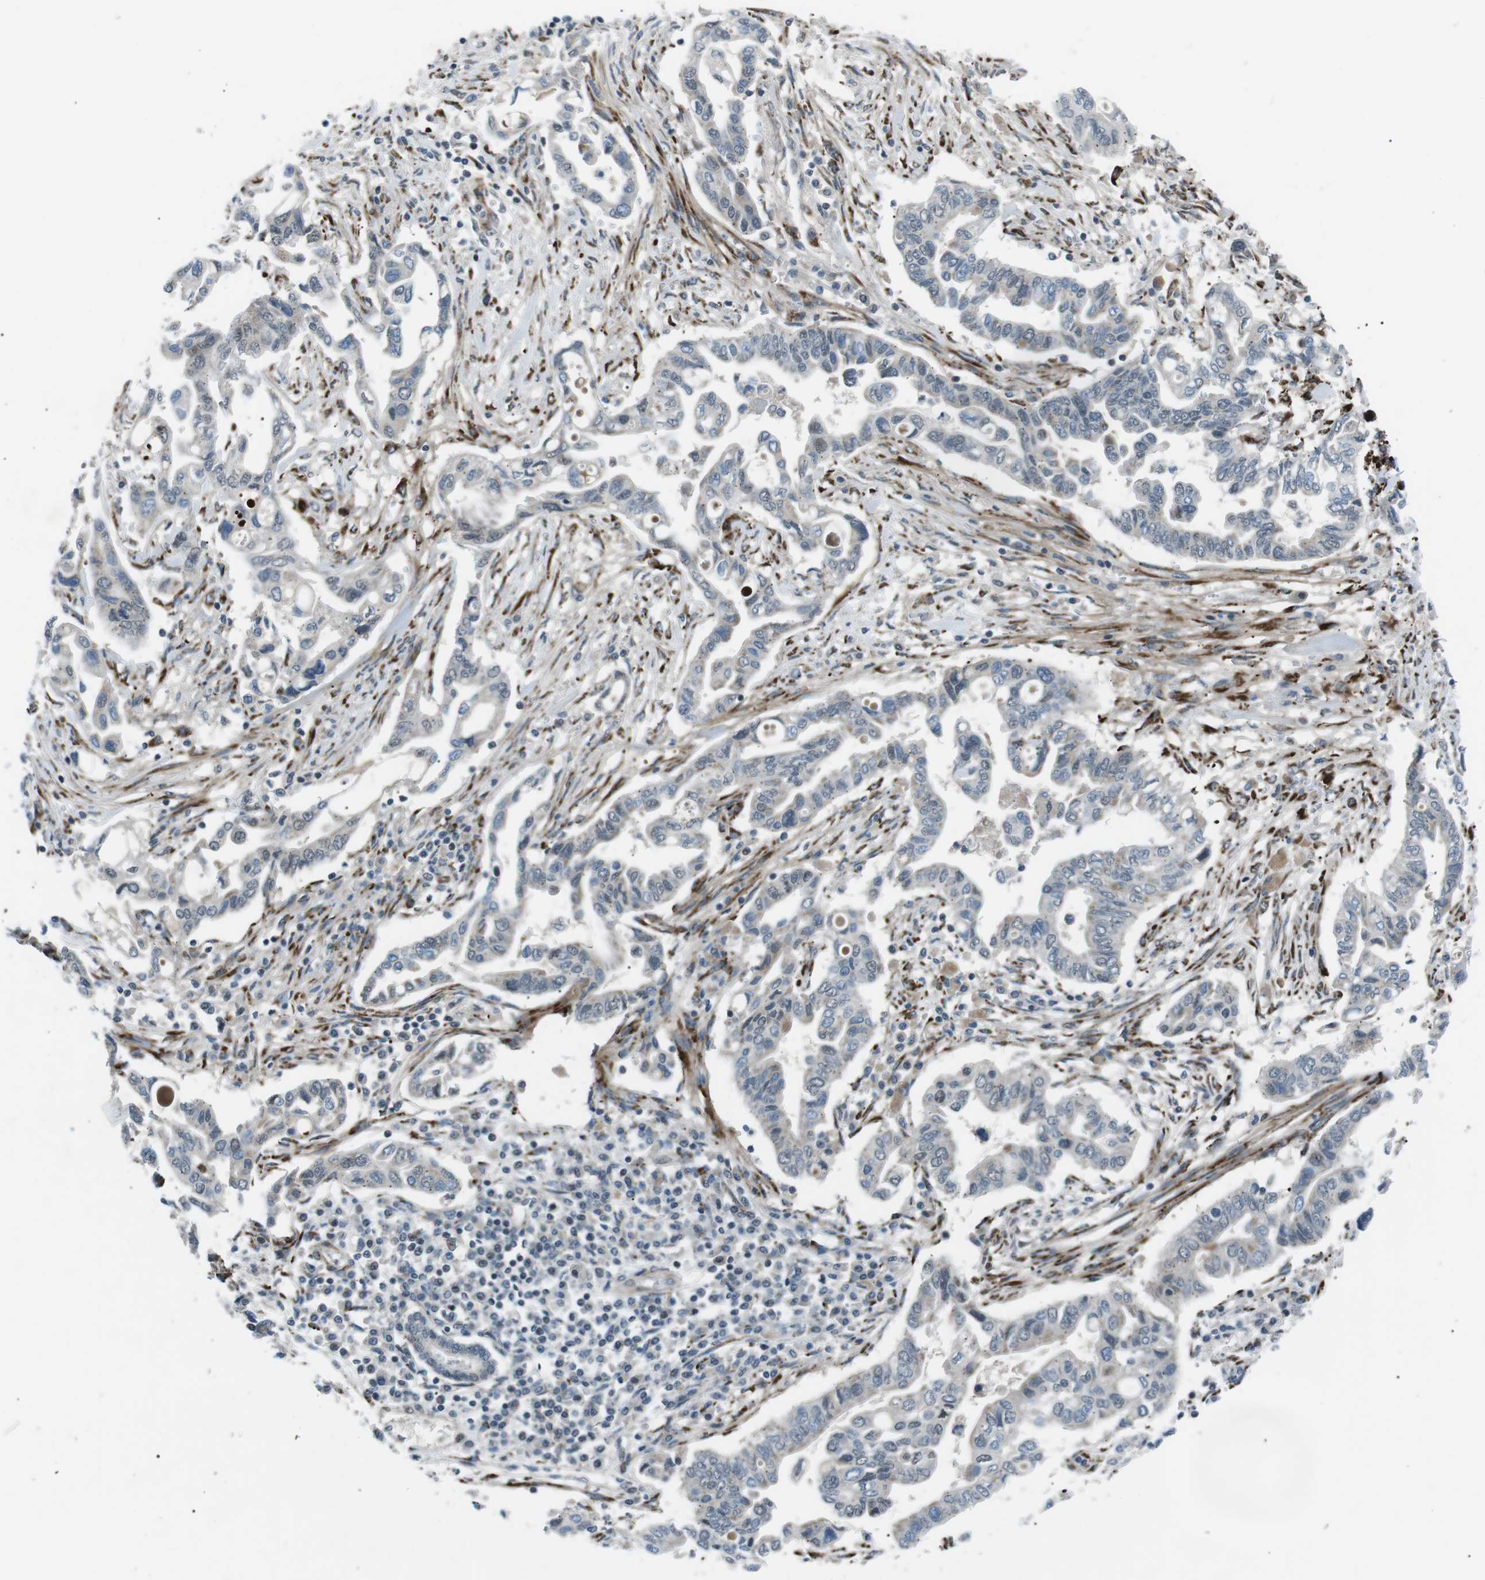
{"staining": {"intensity": "negative", "quantity": "none", "location": "none"}, "tissue": "pancreatic cancer", "cell_type": "Tumor cells", "image_type": "cancer", "snomed": [{"axis": "morphology", "description": "Adenocarcinoma, NOS"}, {"axis": "topography", "description": "Pancreas"}], "caption": "DAB (3,3'-diaminobenzidine) immunohistochemical staining of human pancreatic cancer (adenocarcinoma) shows no significant staining in tumor cells.", "gene": "ARID5B", "patient": {"sex": "female", "age": 57}}